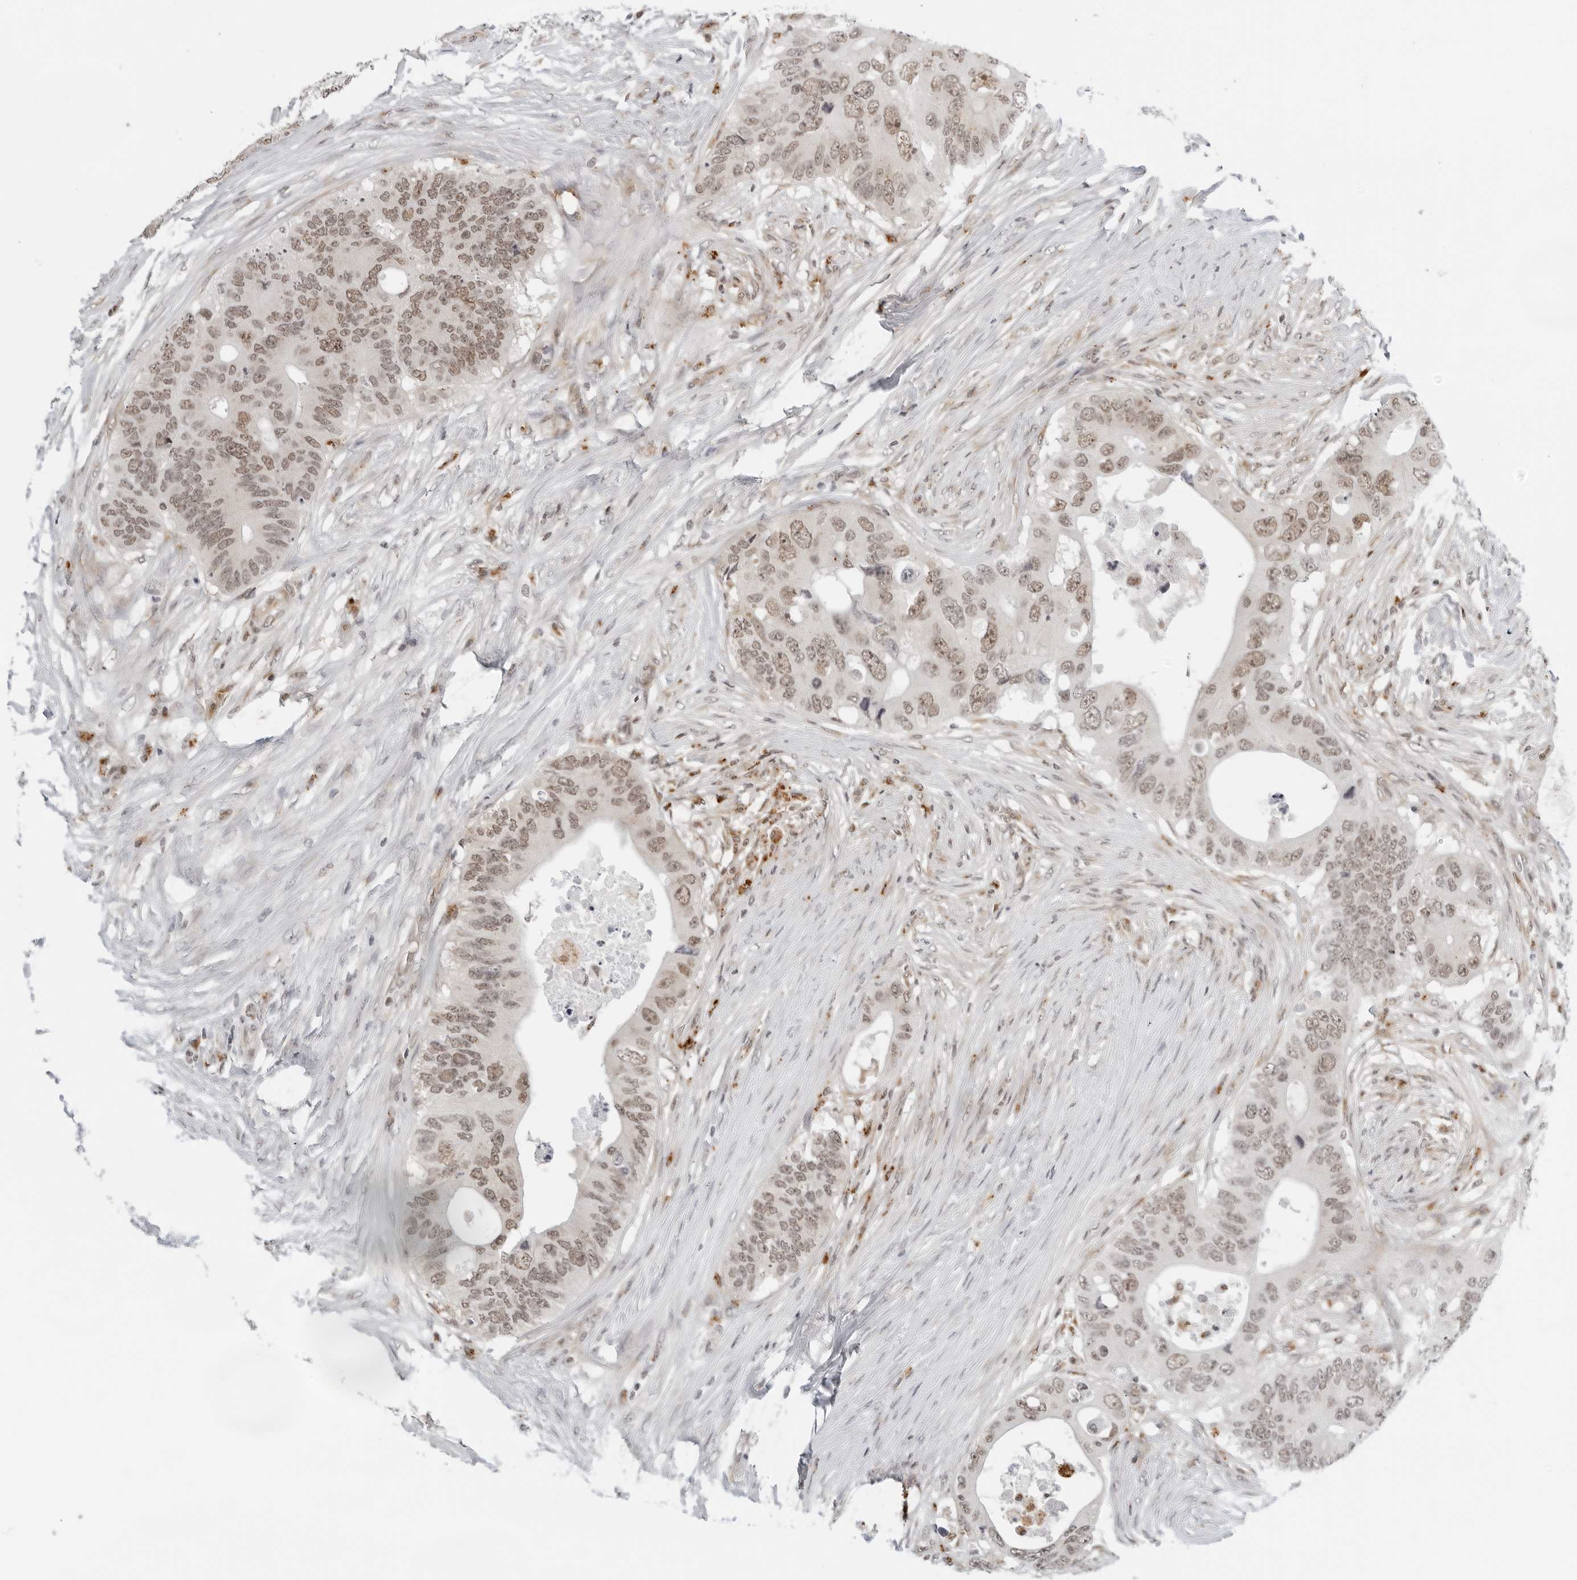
{"staining": {"intensity": "moderate", "quantity": ">75%", "location": "nuclear"}, "tissue": "colorectal cancer", "cell_type": "Tumor cells", "image_type": "cancer", "snomed": [{"axis": "morphology", "description": "Adenocarcinoma, NOS"}, {"axis": "topography", "description": "Colon"}], "caption": "A micrograph showing moderate nuclear staining in approximately >75% of tumor cells in colorectal adenocarcinoma, as visualized by brown immunohistochemical staining.", "gene": "TOX4", "patient": {"sex": "male", "age": 71}}